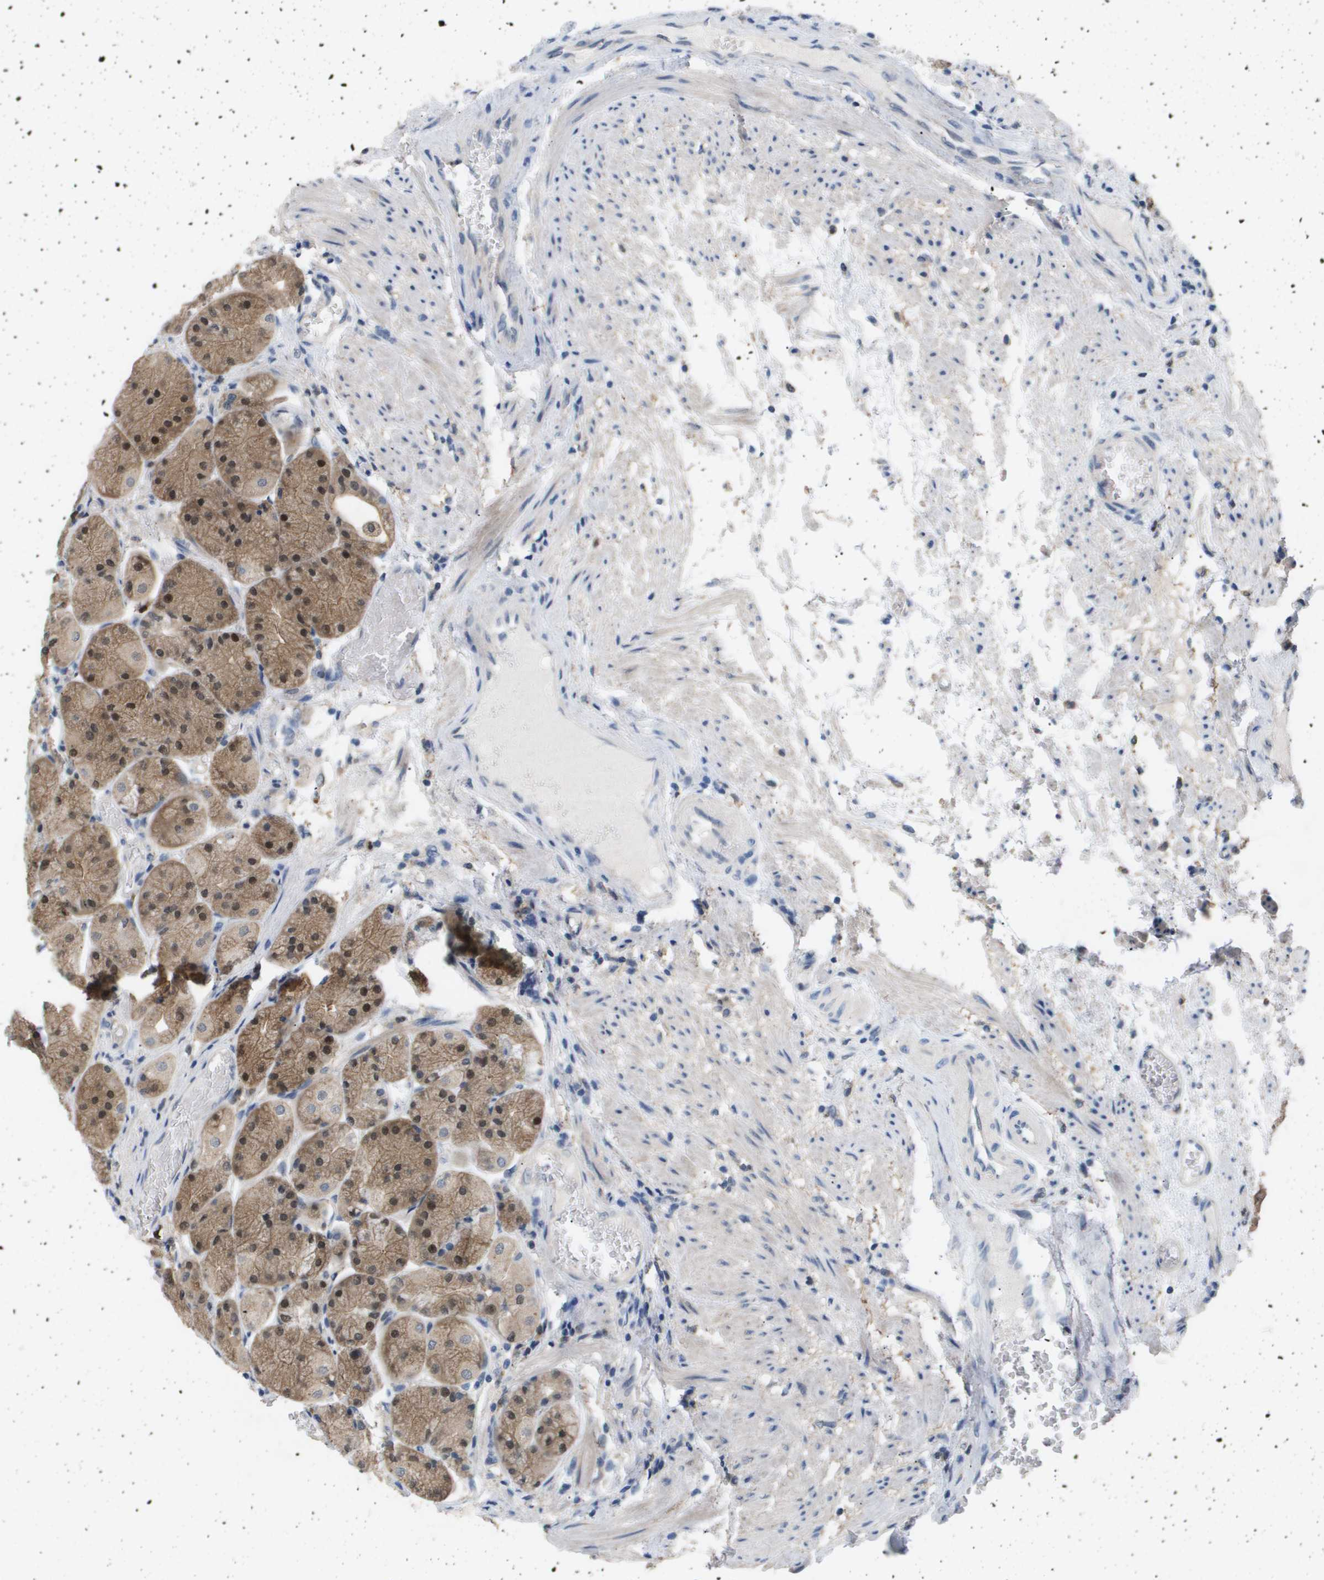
{"staining": {"intensity": "moderate", "quantity": "25%-75%", "location": "cytoplasmic/membranous,nuclear"}, "tissue": "stomach", "cell_type": "Glandular cells", "image_type": "normal", "snomed": [{"axis": "morphology", "description": "Normal tissue, NOS"}, {"axis": "topography", "description": "Stomach, upper"}], "caption": "The micrograph displays a brown stain indicating the presence of a protein in the cytoplasmic/membranous,nuclear of glandular cells in stomach. Nuclei are stained in blue.", "gene": "AKR1A1", "patient": {"sex": "male", "age": 72}}